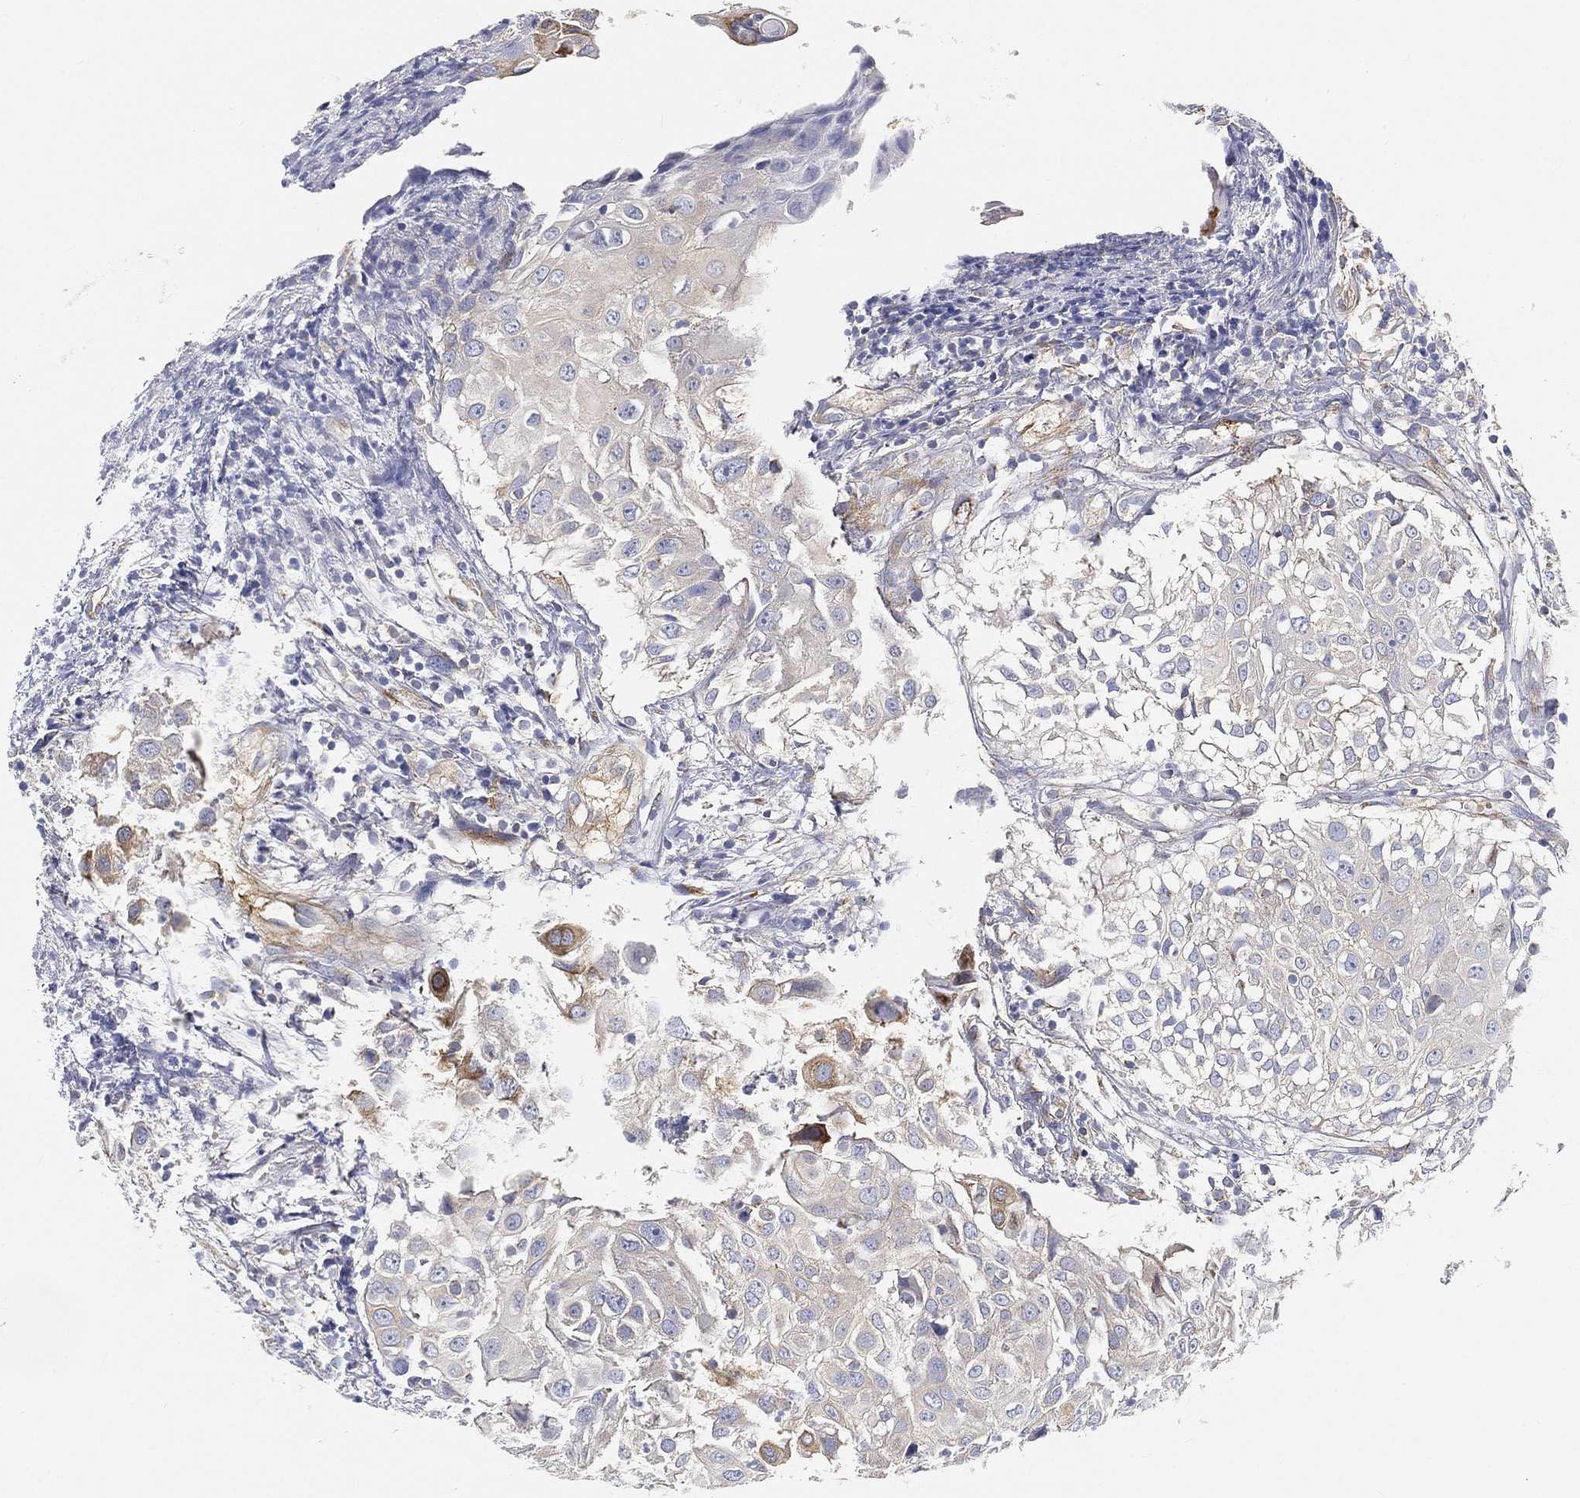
{"staining": {"intensity": "strong", "quantity": "<25%", "location": "cytoplasmic/membranous"}, "tissue": "urothelial cancer", "cell_type": "Tumor cells", "image_type": "cancer", "snomed": [{"axis": "morphology", "description": "Urothelial carcinoma, High grade"}, {"axis": "topography", "description": "Urinary bladder"}], "caption": "Immunohistochemistry (IHC) of human high-grade urothelial carcinoma exhibits medium levels of strong cytoplasmic/membranous staining in about <25% of tumor cells.", "gene": "TMEM25", "patient": {"sex": "female", "age": 79}}